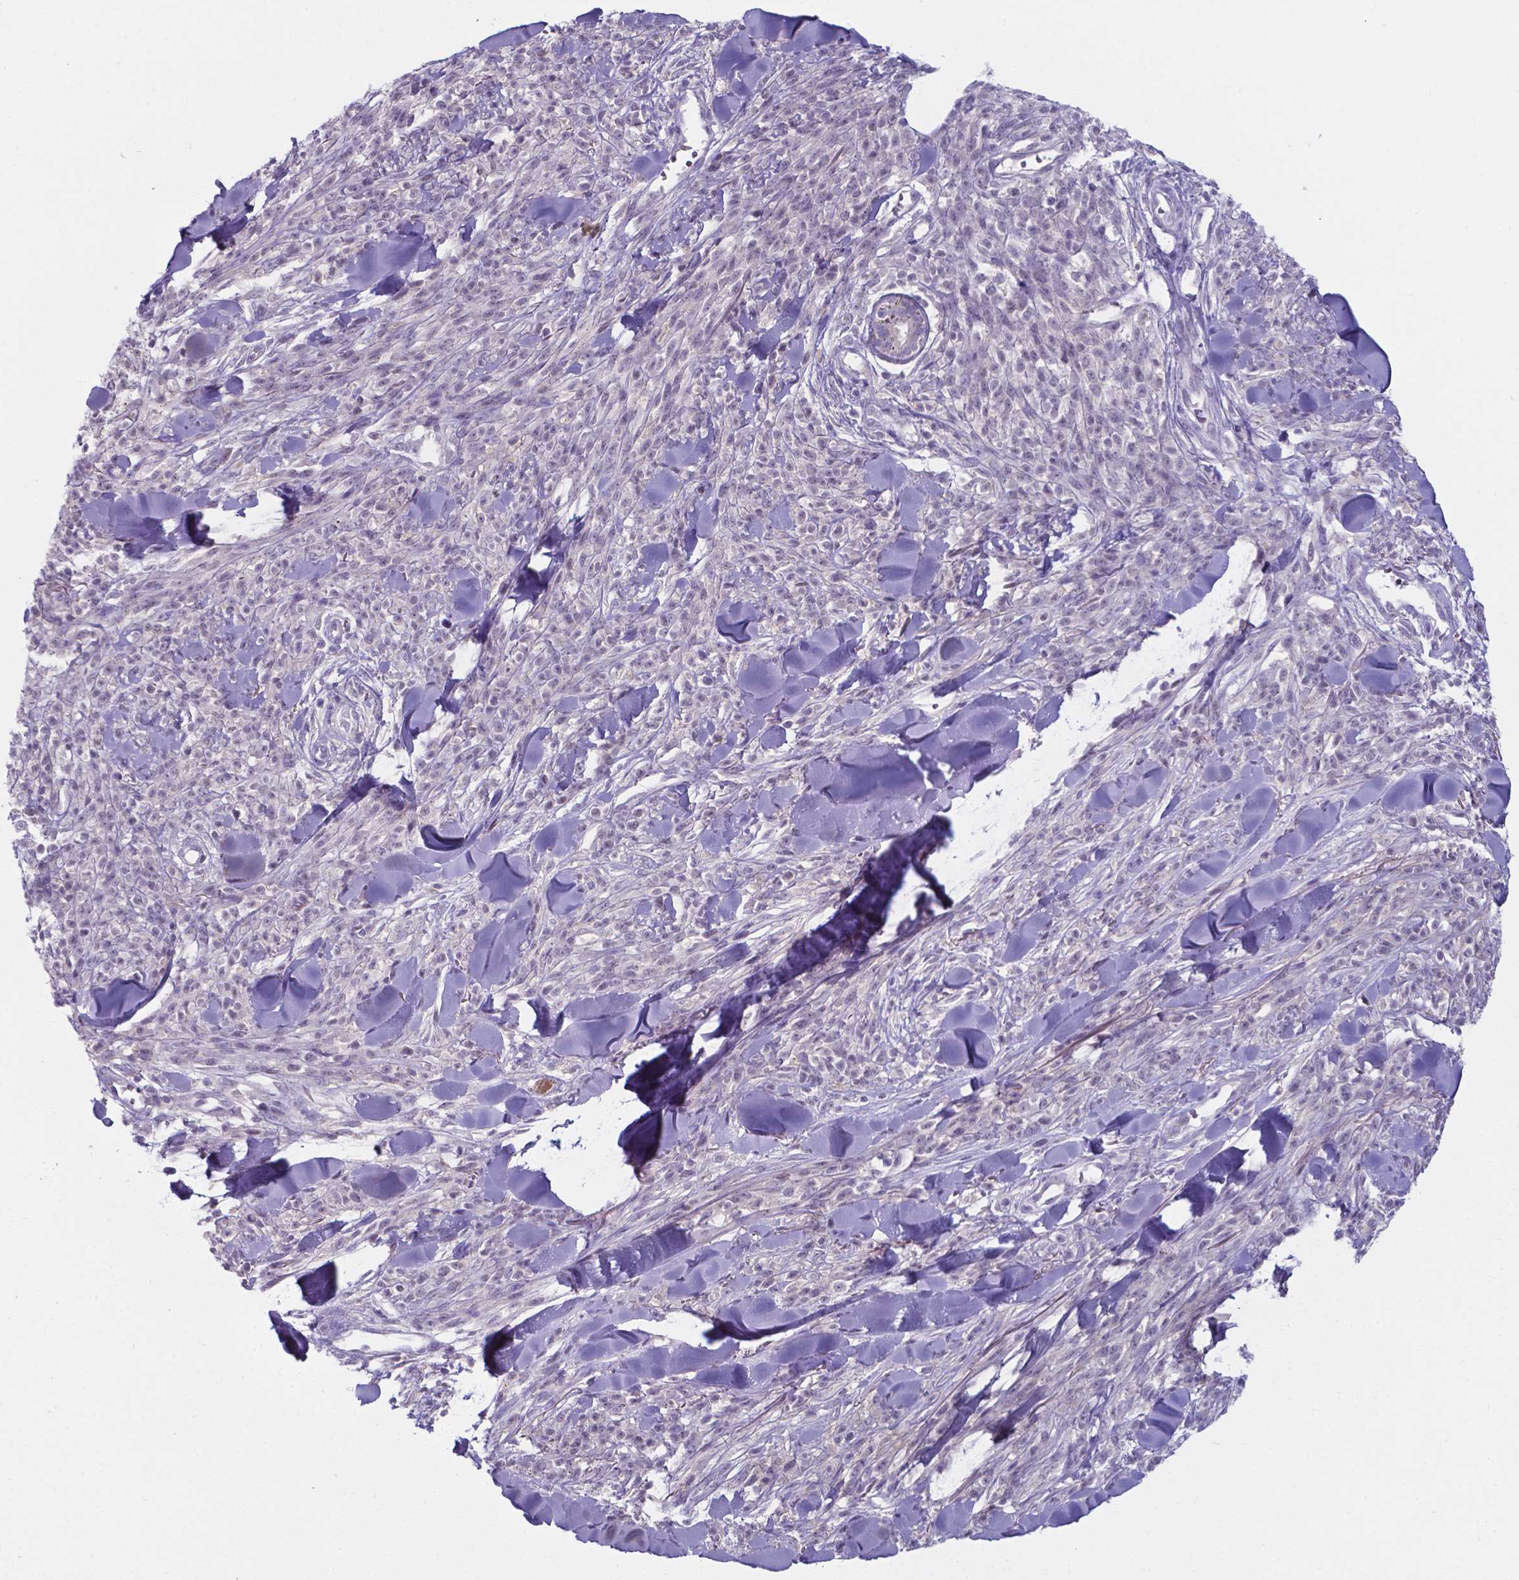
{"staining": {"intensity": "negative", "quantity": "none", "location": "none"}, "tissue": "melanoma", "cell_type": "Tumor cells", "image_type": "cancer", "snomed": [{"axis": "morphology", "description": "Malignant melanoma, NOS"}, {"axis": "topography", "description": "Skin"}, {"axis": "topography", "description": "Skin of trunk"}], "caption": "Immunohistochemistry histopathology image of neoplastic tissue: human malignant melanoma stained with DAB (3,3'-diaminobenzidine) displays no significant protein positivity in tumor cells.", "gene": "AP5B1", "patient": {"sex": "male", "age": 74}}